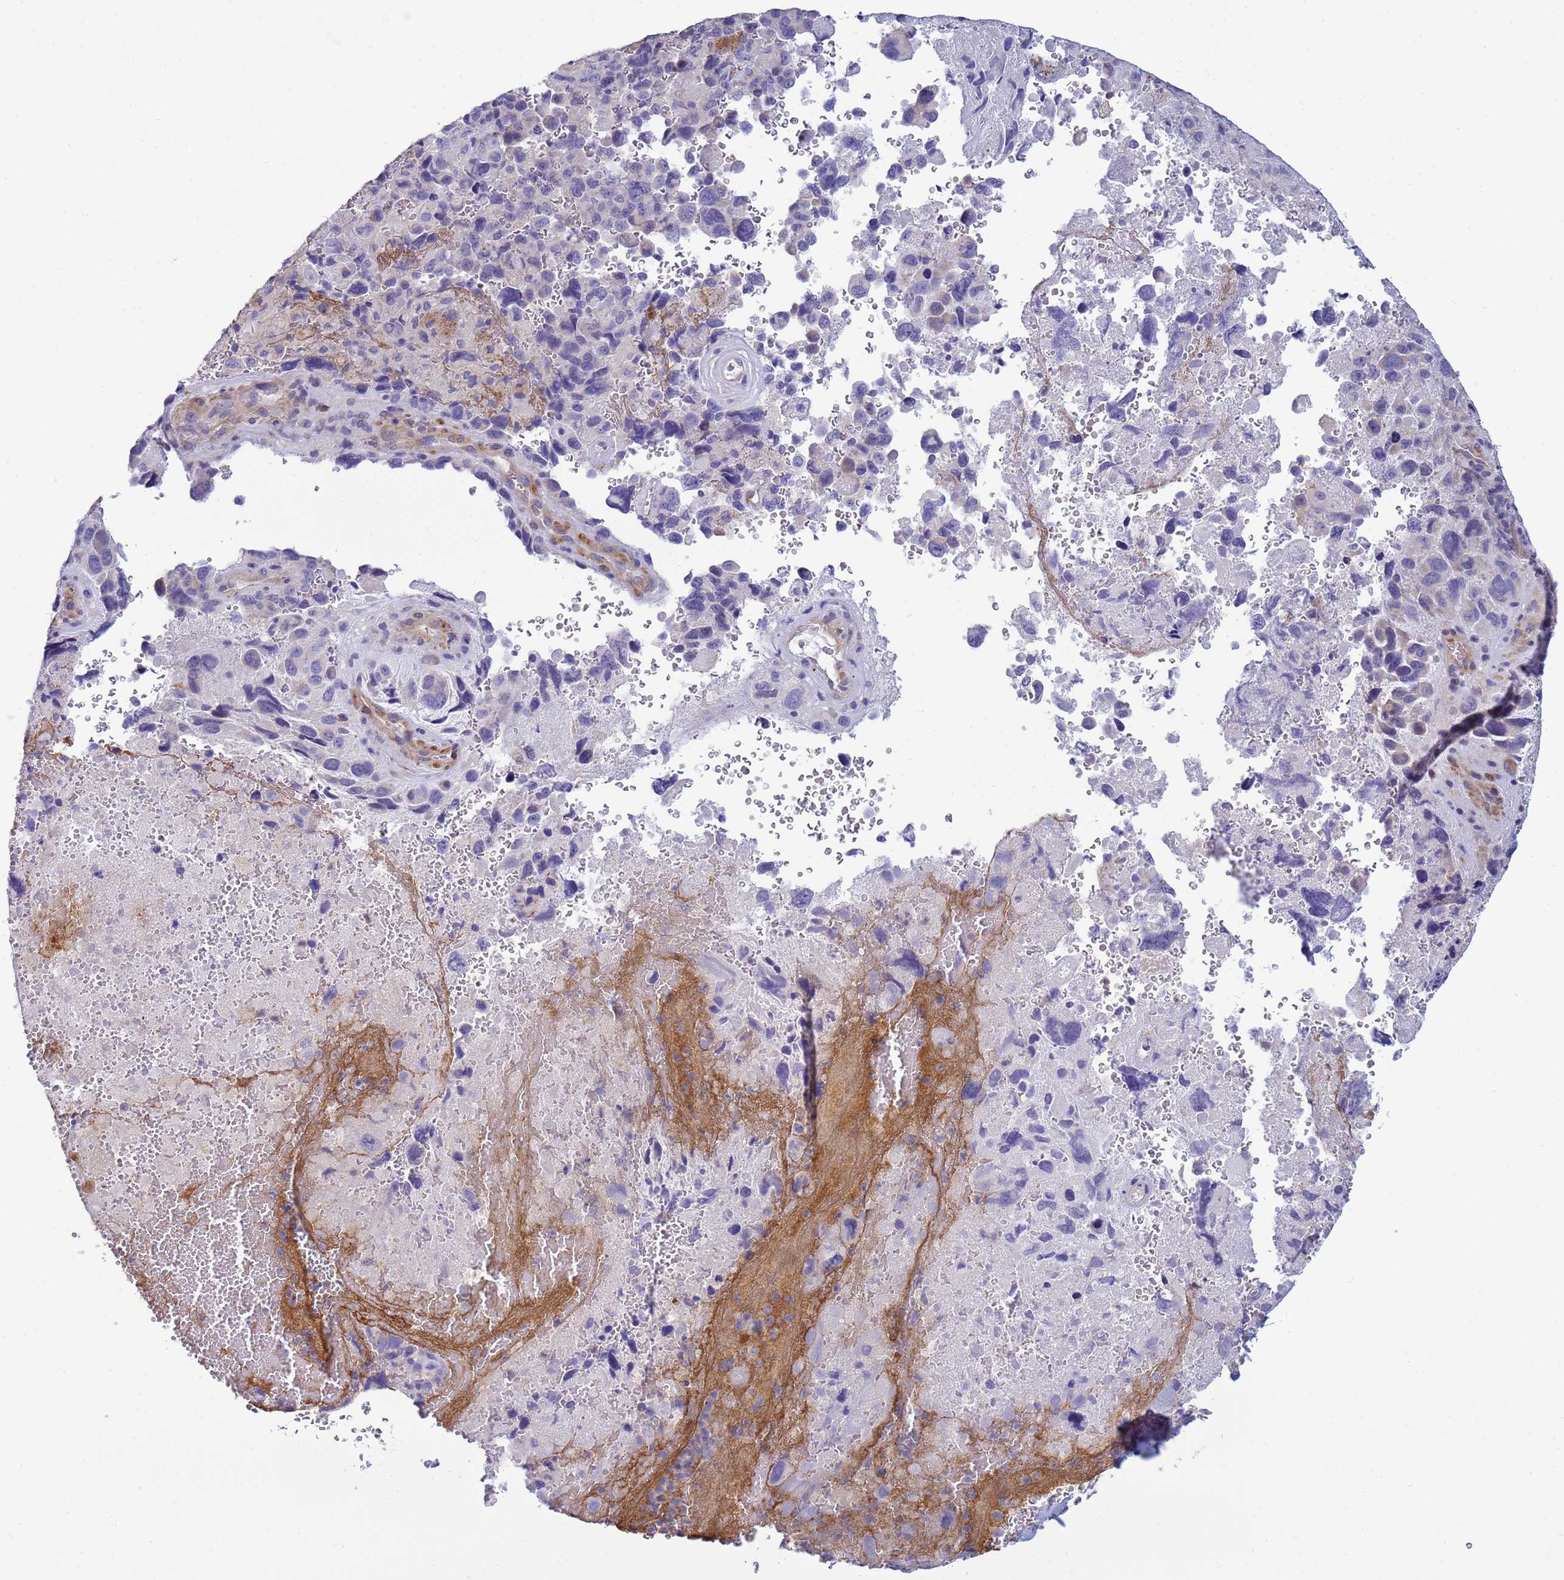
{"staining": {"intensity": "weak", "quantity": "25%-75%", "location": "cytoplasmic/membranous"}, "tissue": "lung cancer", "cell_type": "Tumor cells", "image_type": "cancer", "snomed": [{"axis": "morphology", "description": "Adenocarcinoma, NOS"}, {"axis": "topography", "description": "Lung"}], "caption": "A brown stain highlights weak cytoplasmic/membranous expression of a protein in lung cancer tumor cells.", "gene": "TRPC6", "patient": {"sex": "male", "age": 67}}